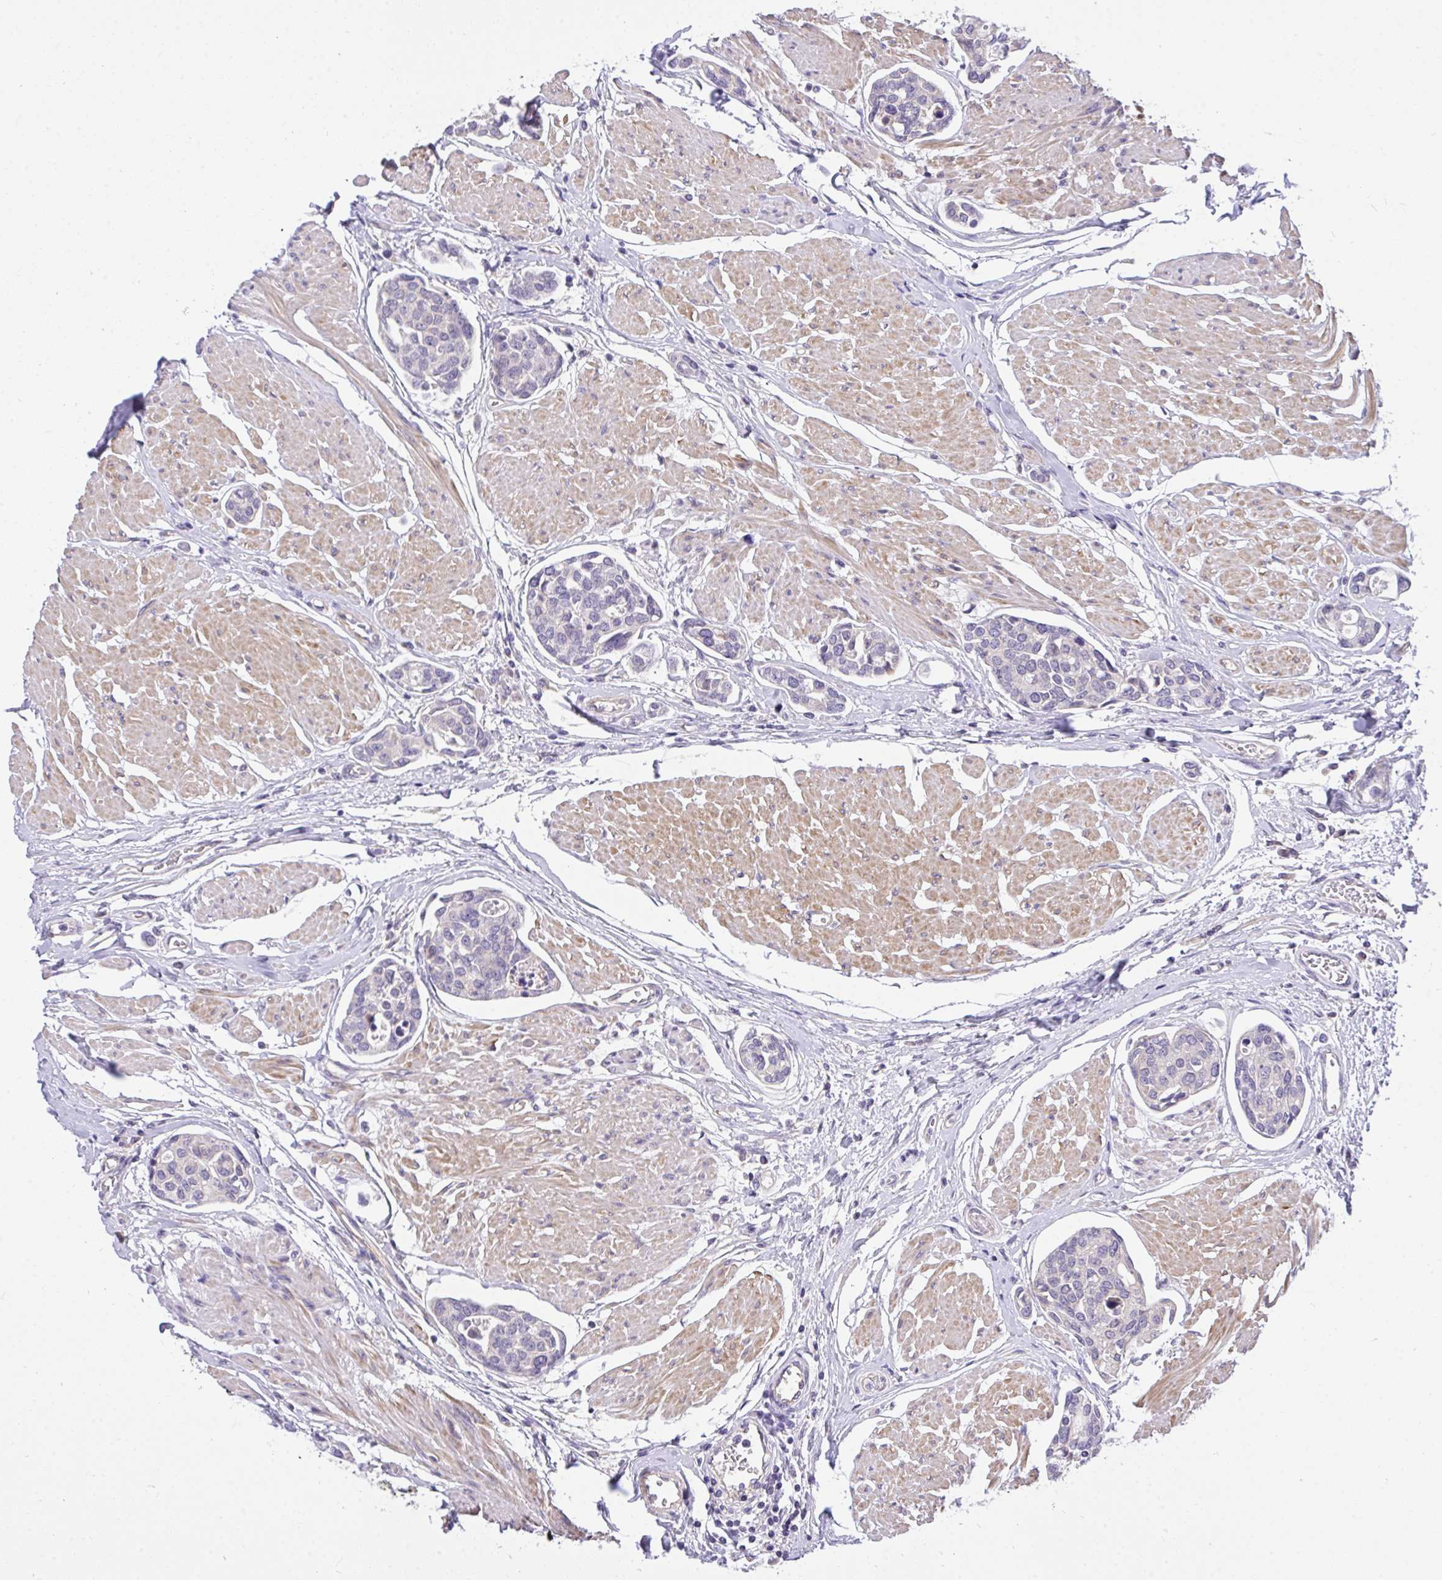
{"staining": {"intensity": "negative", "quantity": "none", "location": "none"}, "tissue": "urothelial cancer", "cell_type": "Tumor cells", "image_type": "cancer", "snomed": [{"axis": "morphology", "description": "Urothelial carcinoma, High grade"}, {"axis": "topography", "description": "Urinary bladder"}], "caption": "Immunohistochemistry image of high-grade urothelial carcinoma stained for a protein (brown), which exhibits no positivity in tumor cells. (Stains: DAB (3,3'-diaminobenzidine) immunohistochemistry (IHC) with hematoxylin counter stain, Microscopy: brightfield microscopy at high magnification).", "gene": "C19orf54", "patient": {"sex": "male", "age": 78}}